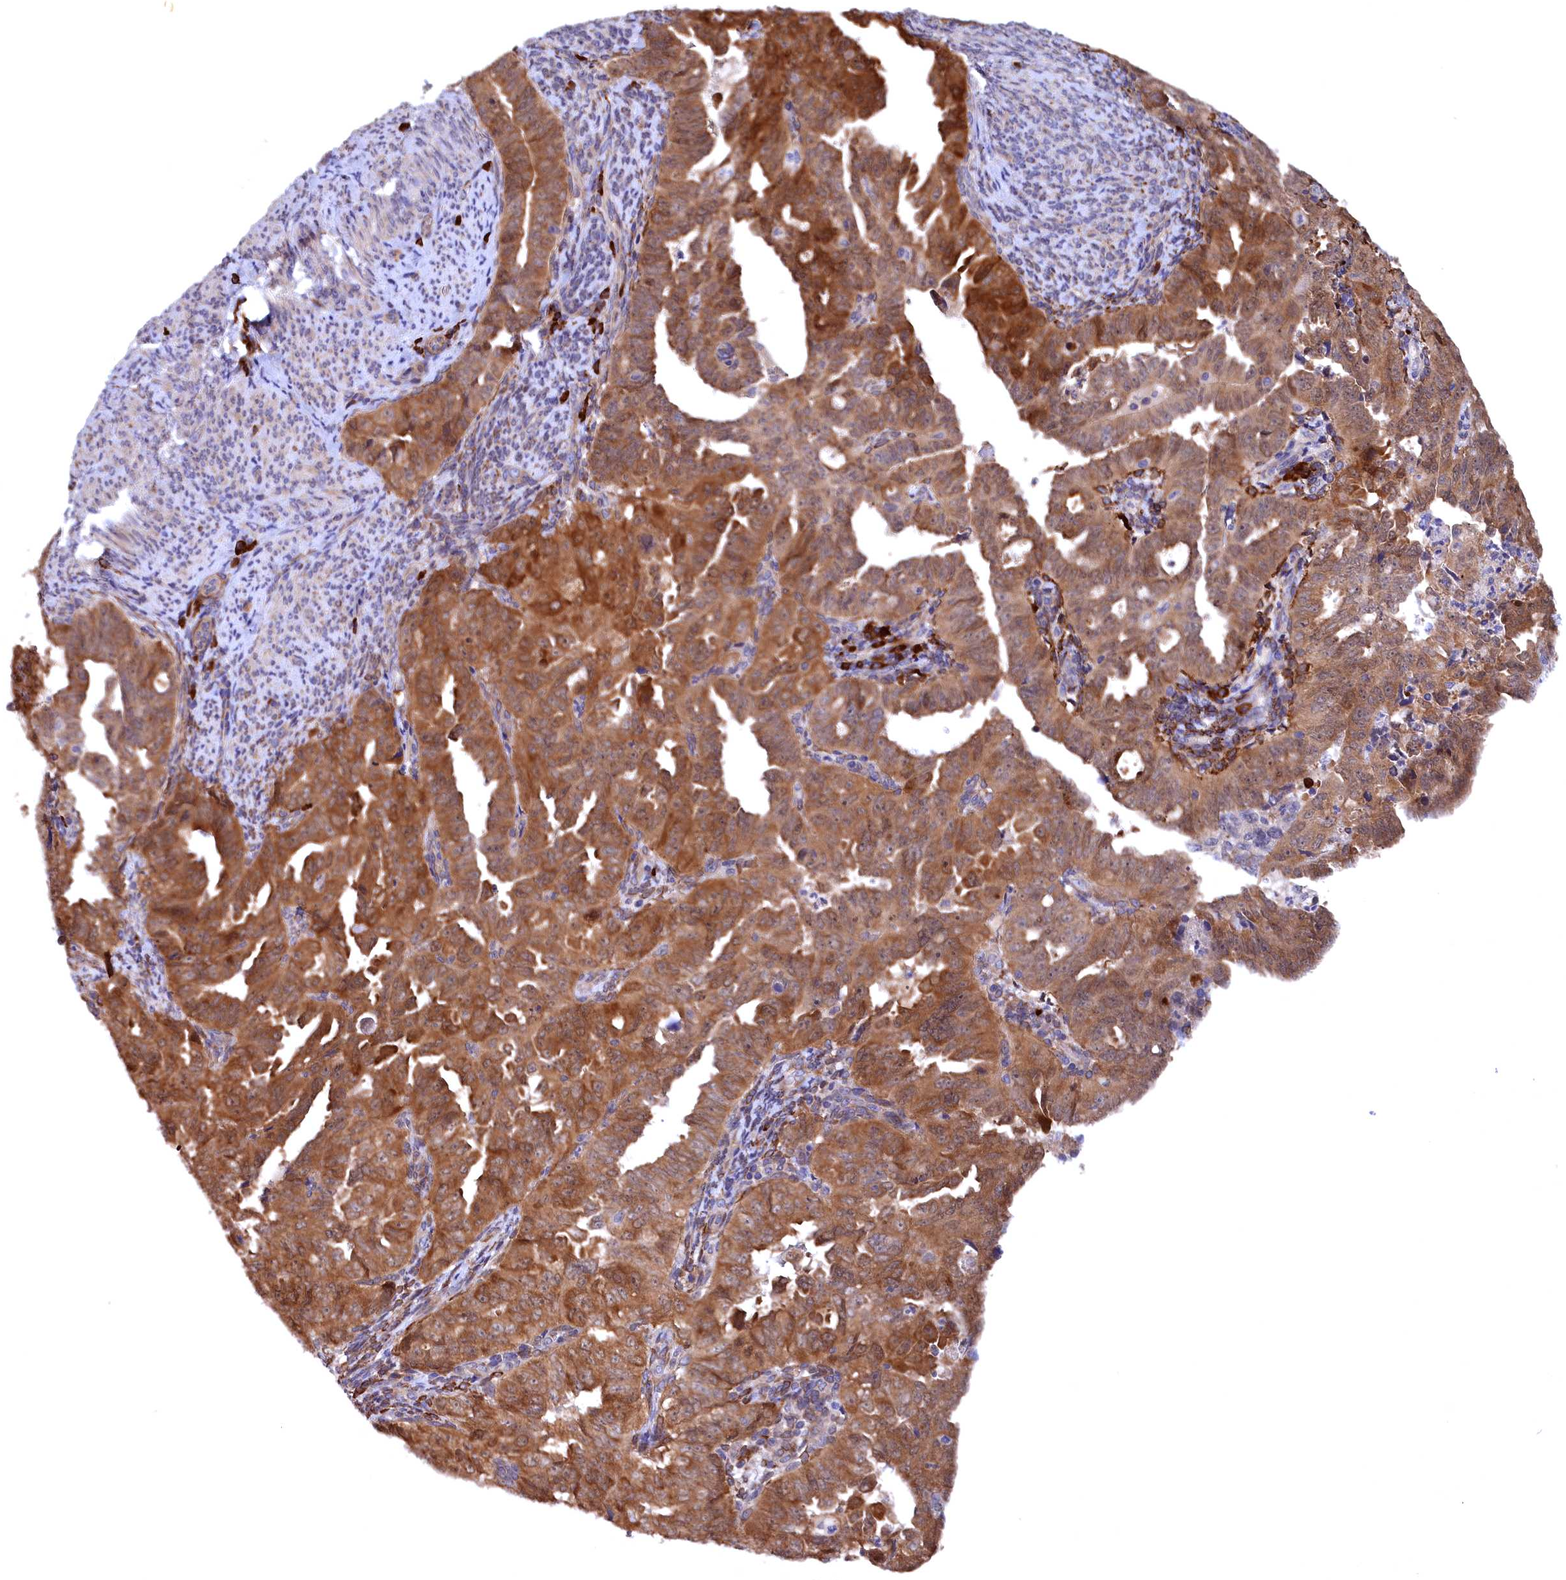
{"staining": {"intensity": "strong", "quantity": ">75%", "location": "cytoplasmic/membranous"}, "tissue": "endometrial cancer", "cell_type": "Tumor cells", "image_type": "cancer", "snomed": [{"axis": "morphology", "description": "Adenocarcinoma, NOS"}, {"axis": "topography", "description": "Endometrium"}], "caption": "A micrograph showing strong cytoplasmic/membranous expression in about >75% of tumor cells in adenocarcinoma (endometrial), as visualized by brown immunohistochemical staining.", "gene": "JPT2", "patient": {"sex": "female", "age": 65}}